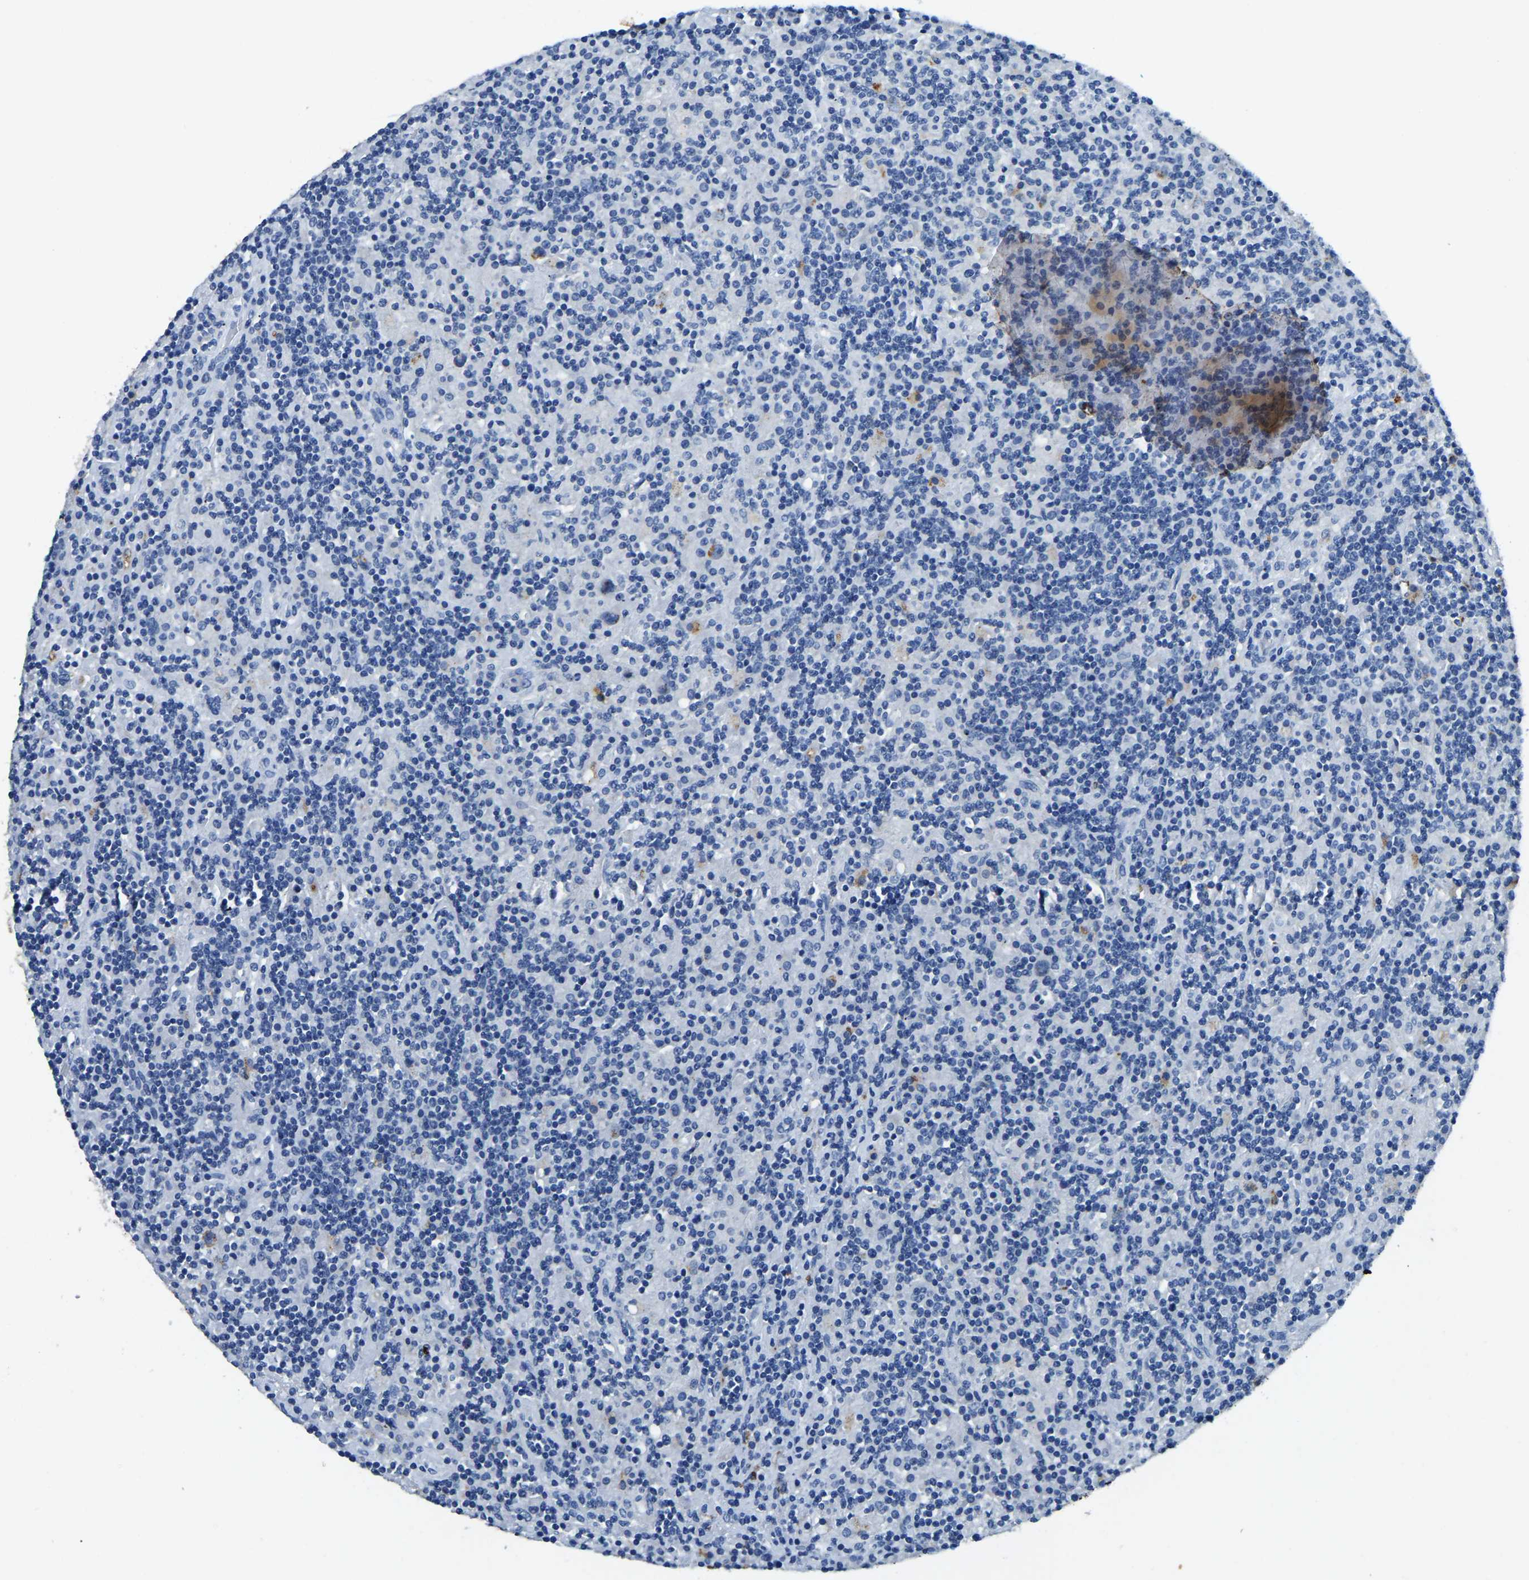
{"staining": {"intensity": "negative", "quantity": "none", "location": "none"}, "tissue": "lymphoma", "cell_type": "Tumor cells", "image_type": "cancer", "snomed": [{"axis": "morphology", "description": "Hodgkin's disease, NOS"}, {"axis": "topography", "description": "Lymph node"}], "caption": "High power microscopy image of an immunohistochemistry image of Hodgkin's disease, revealing no significant staining in tumor cells.", "gene": "UBN2", "patient": {"sex": "male", "age": 70}}